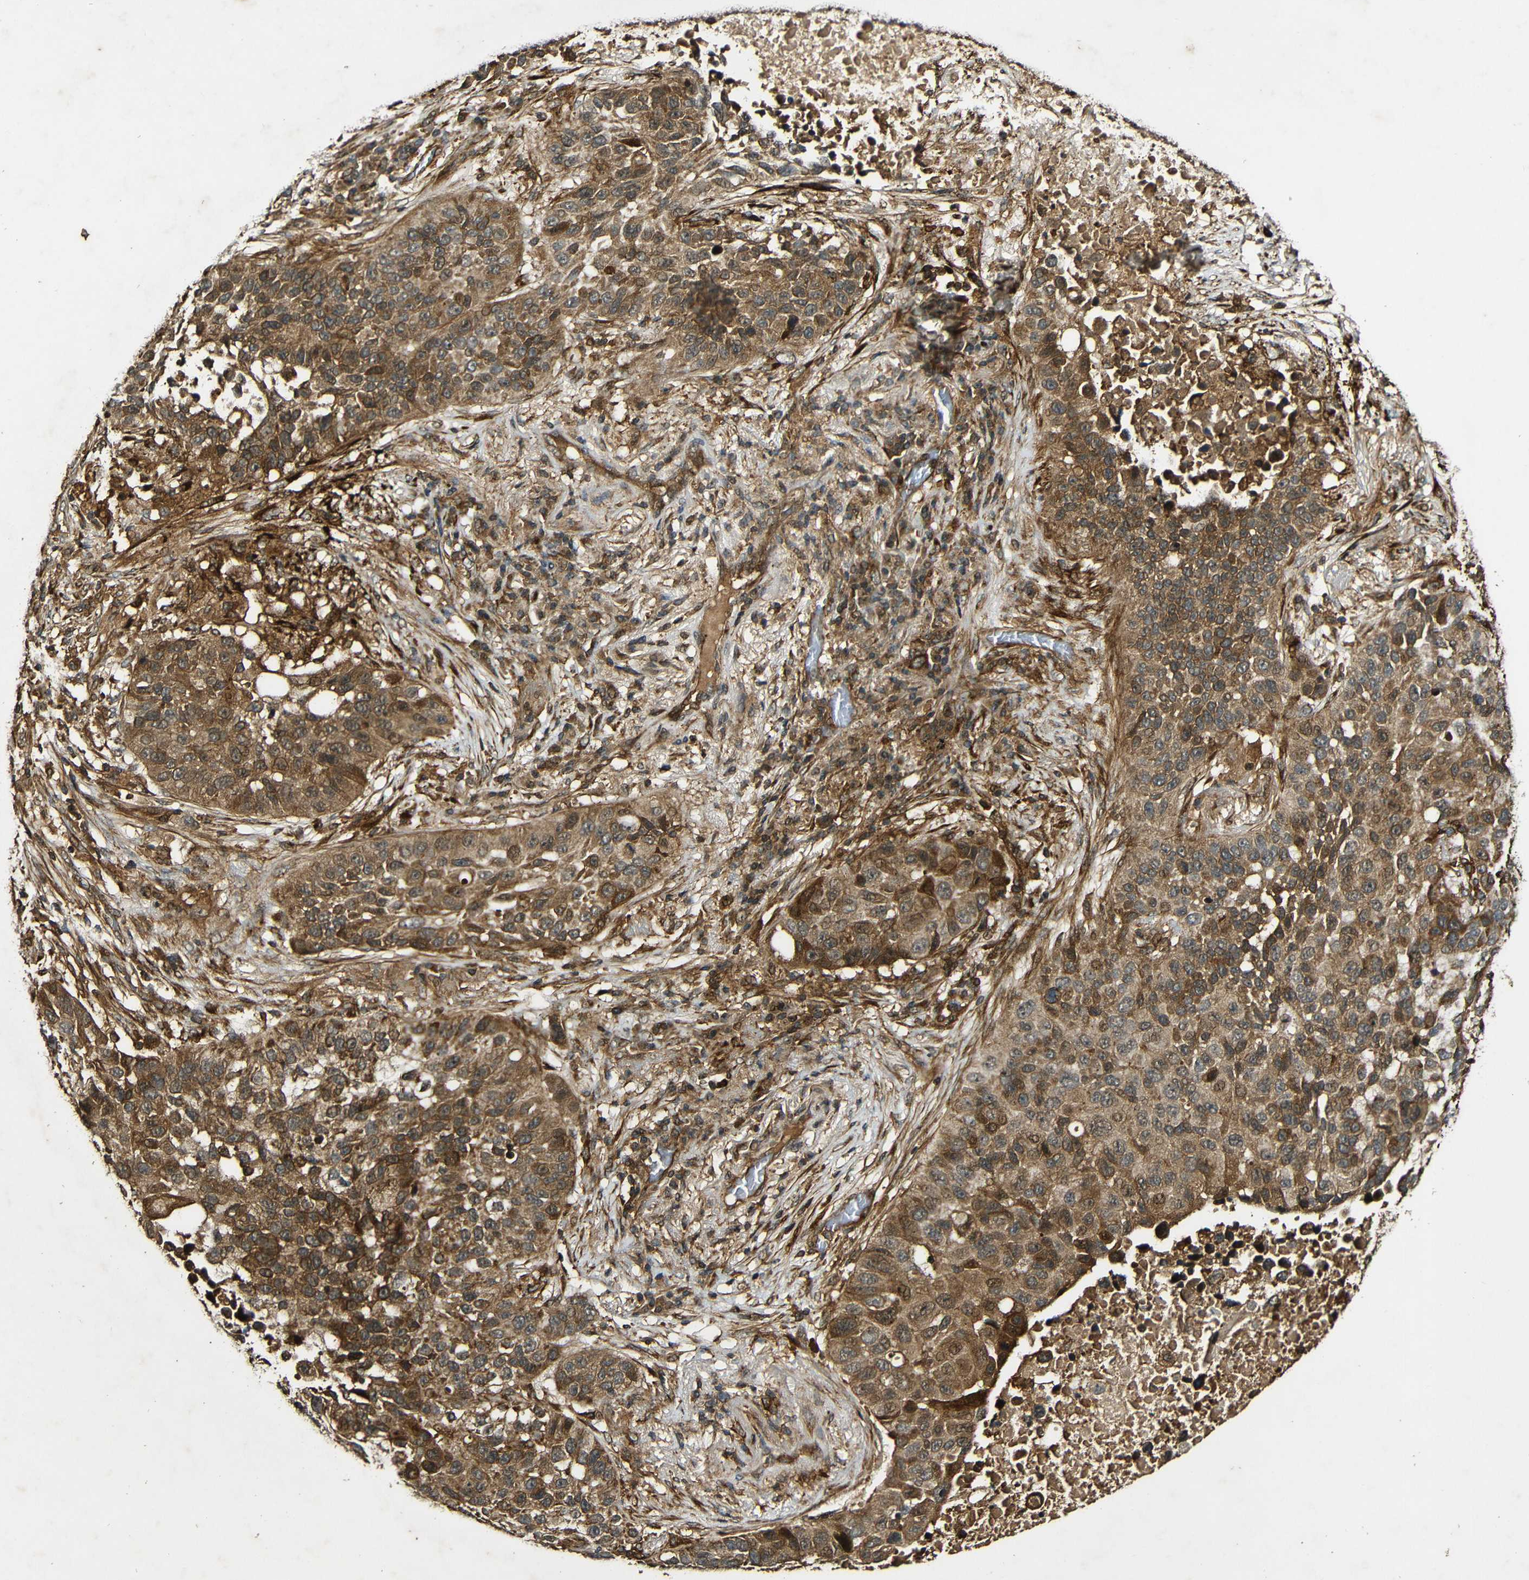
{"staining": {"intensity": "moderate", "quantity": ">75%", "location": "cytoplasmic/membranous"}, "tissue": "lung cancer", "cell_type": "Tumor cells", "image_type": "cancer", "snomed": [{"axis": "morphology", "description": "Squamous cell carcinoma, NOS"}, {"axis": "topography", "description": "Lung"}], "caption": "IHC staining of lung cancer (squamous cell carcinoma), which displays medium levels of moderate cytoplasmic/membranous staining in approximately >75% of tumor cells indicating moderate cytoplasmic/membranous protein staining. The staining was performed using DAB (brown) for protein detection and nuclei were counterstained in hematoxylin (blue).", "gene": "CASP8", "patient": {"sex": "male", "age": 57}}